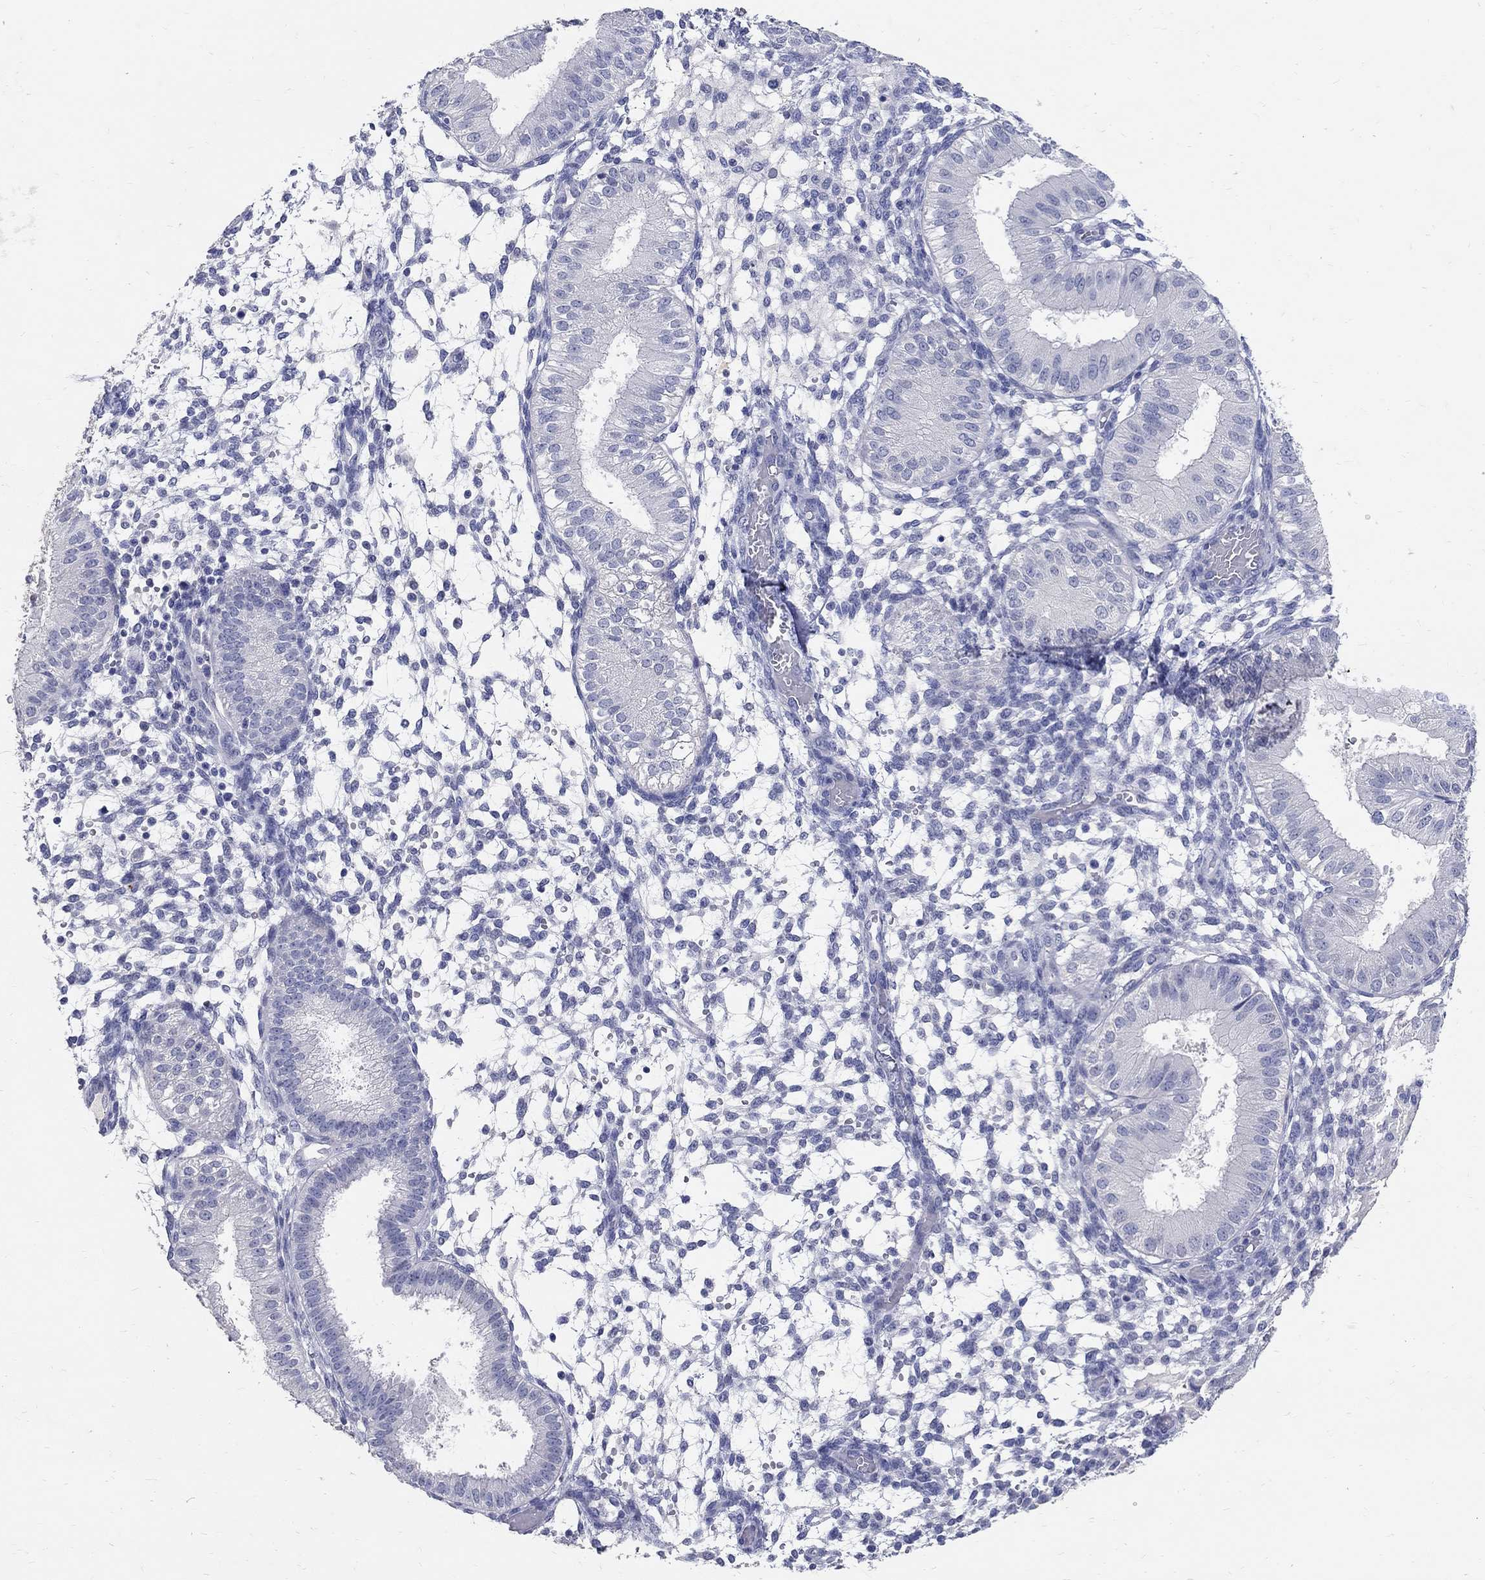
{"staining": {"intensity": "negative", "quantity": "none", "location": "none"}, "tissue": "endometrium", "cell_type": "Cells in endometrial stroma", "image_type": "normal", "snomed": [{"axis": "morphology", "description": "Normal tissue, NOS"}, {"axis": "topography", "description": "Endometrium"}], "caption": "Cells in endometrial stroma are negative for protein expression in normal human endometrium. (Stains: DAB (3,3'-diaminobenzidine) immunohistochemistry with hematoxylin counter stain, Microscopy: brightfield microscopy at high magnification).", "gene": "SOX2", "patient": {"sex": "female", "age": 43}}